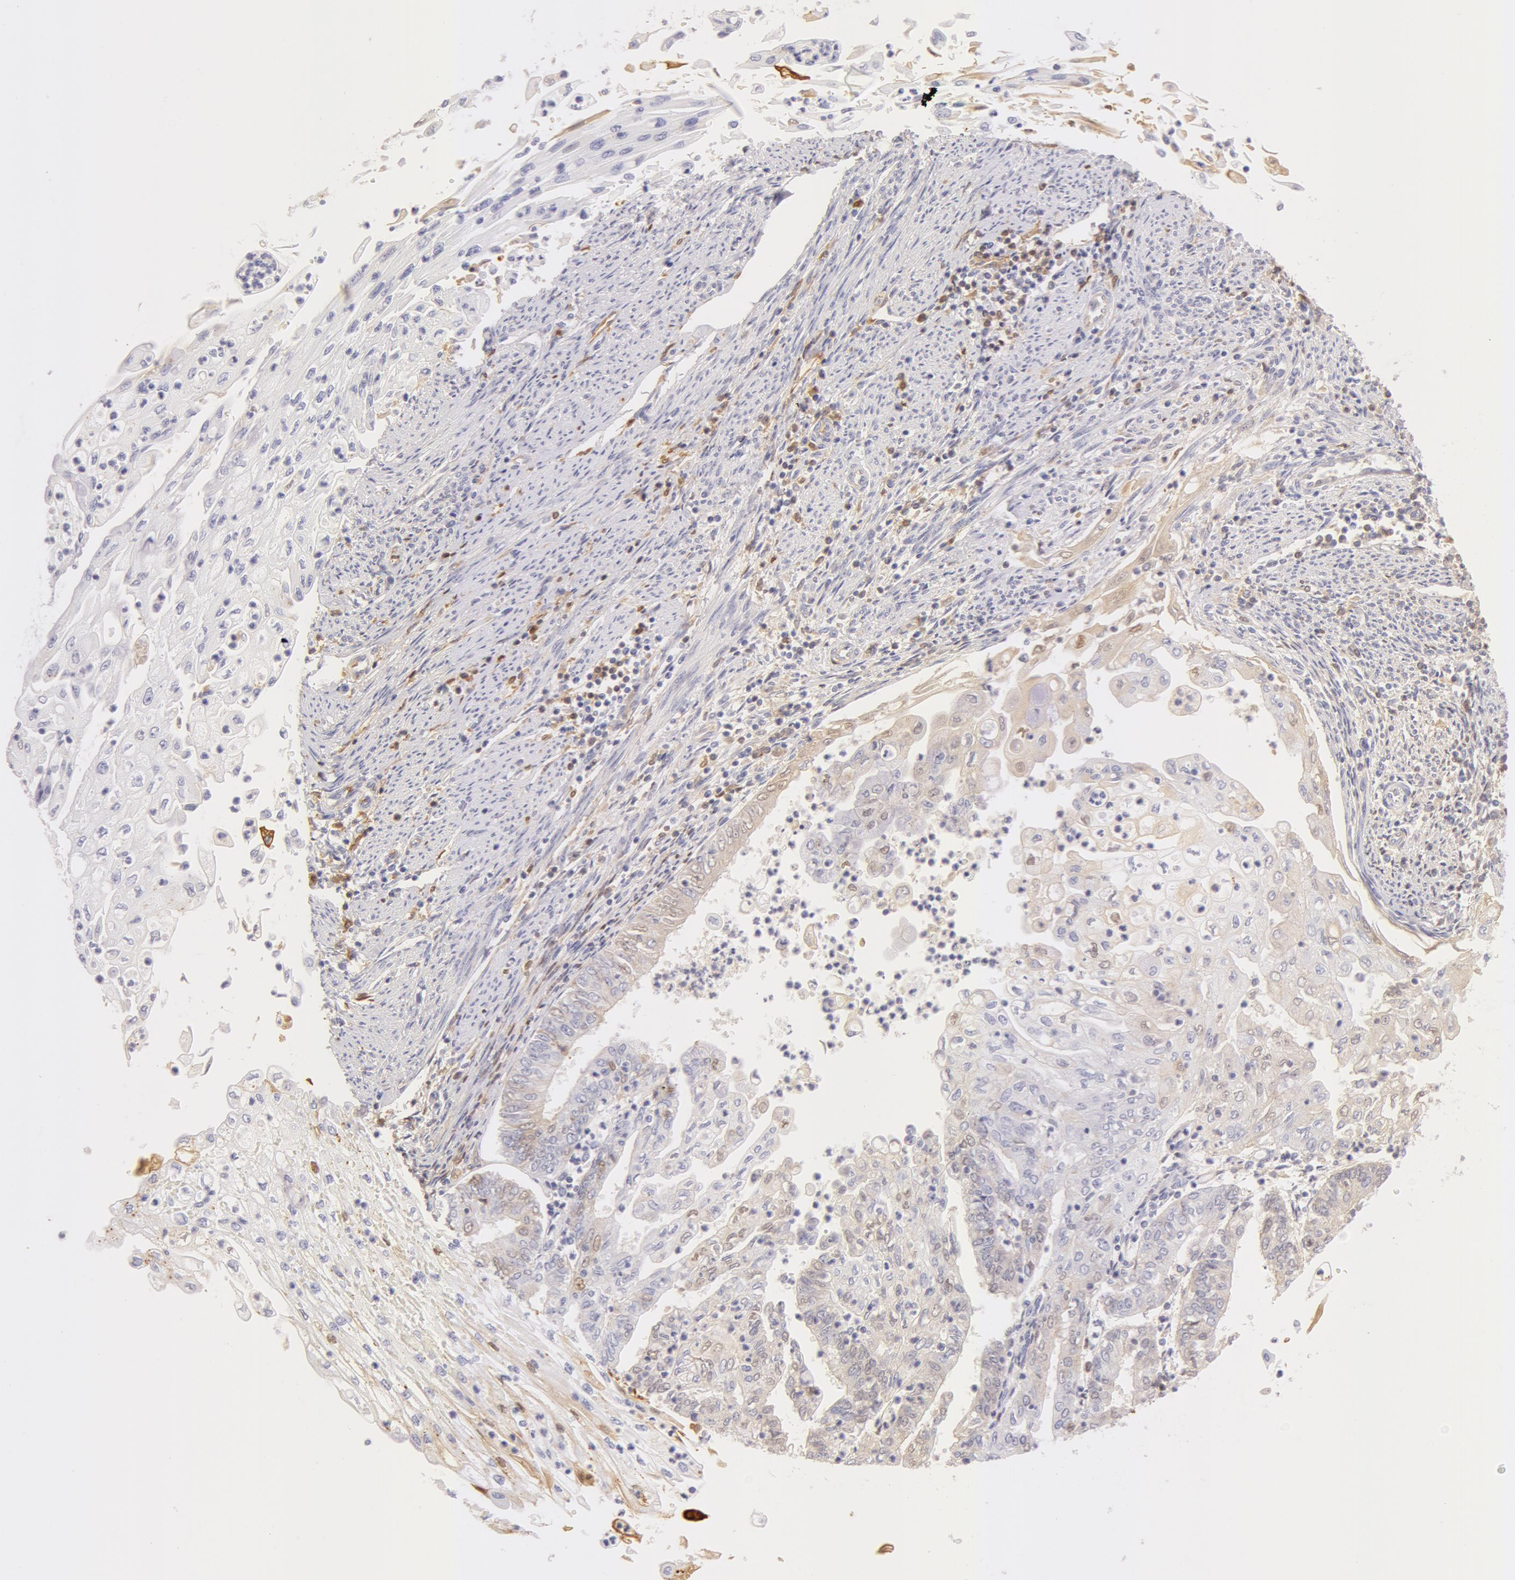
{"staining": {"intensity": "weak", "quantity": "<25%", "location": "cytoplasmic/membranous,nuclear"}, "tissue": "endometrial cancer", "cell_type": "Tumor cells", "image_type": "cancer", "snomed": [{"axis": "morphology", "description": "Adenocarcinoma, NOS"}, {"axis": "topography", "description": "Endometrium"}], "caption": "High power microscopy micrograph of an IHC micrograph of endometrial adenocarcinoma, revealing no significant expression in tumor cells.", "gene": "AHSG", "patient": {"sex": "female", "age": 75}}